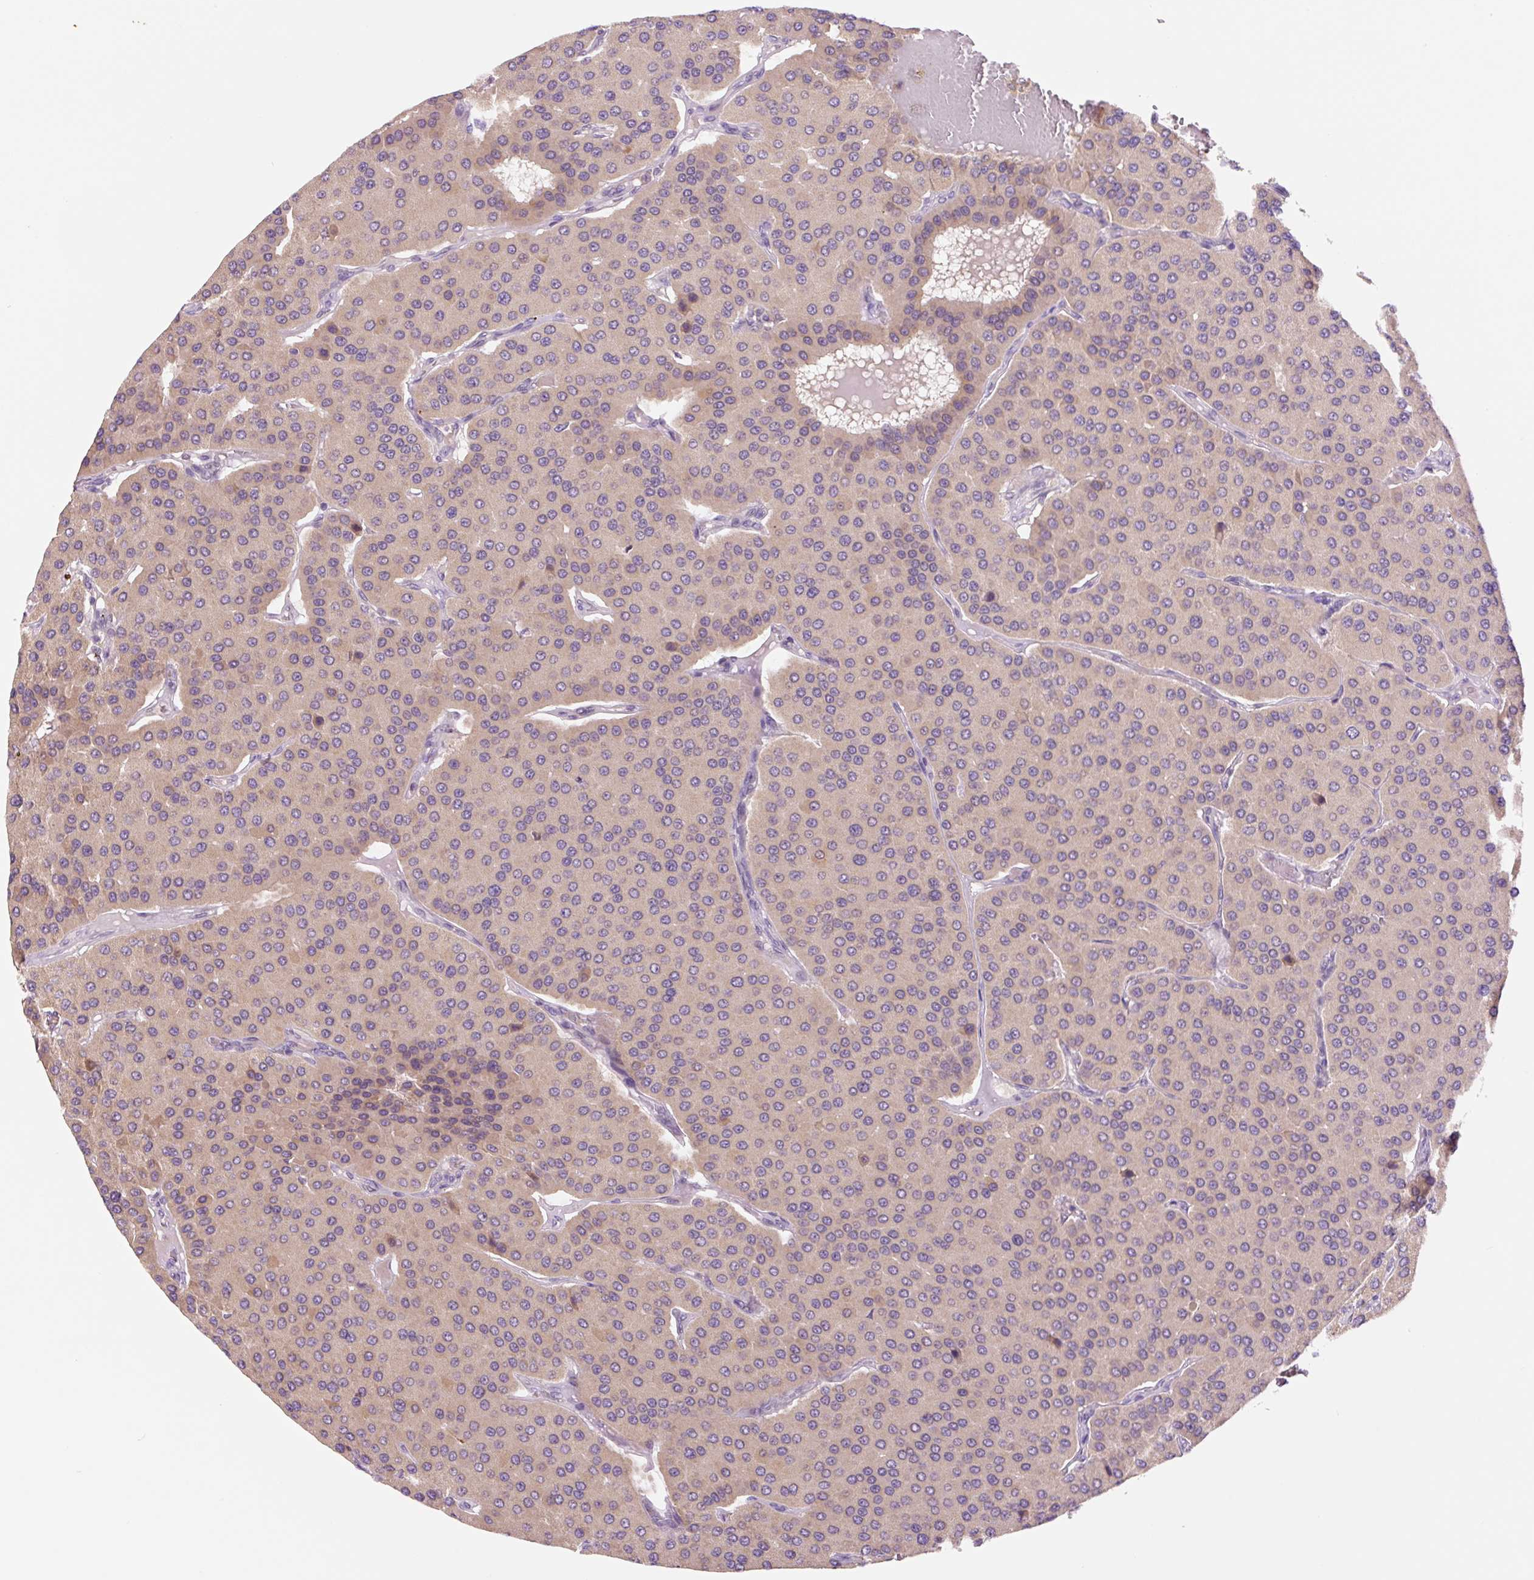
{"staining": {"intensity": "negative", "quantity": "none", "location": "none"}, "tissue": "parathyroid gland", "cell_type": "Glandular cells", "image_type": "normal", "snomed": [{"axis": "morphology", "description": "Normal tissue, NOS"}, {"axis": "morphology", "description": "Adenoma, NOS"}, {"axis": "topography", "description": "Parathyroid gland"}], "caption": "Immunohistochemistry (IHC) photomicrograph of benign human parathyroid gland stained for a protein (brown), which demonstrates no expression in glandular cells.", "gene": "PCK2", "patient": {"sex": "female", "age": 86}}